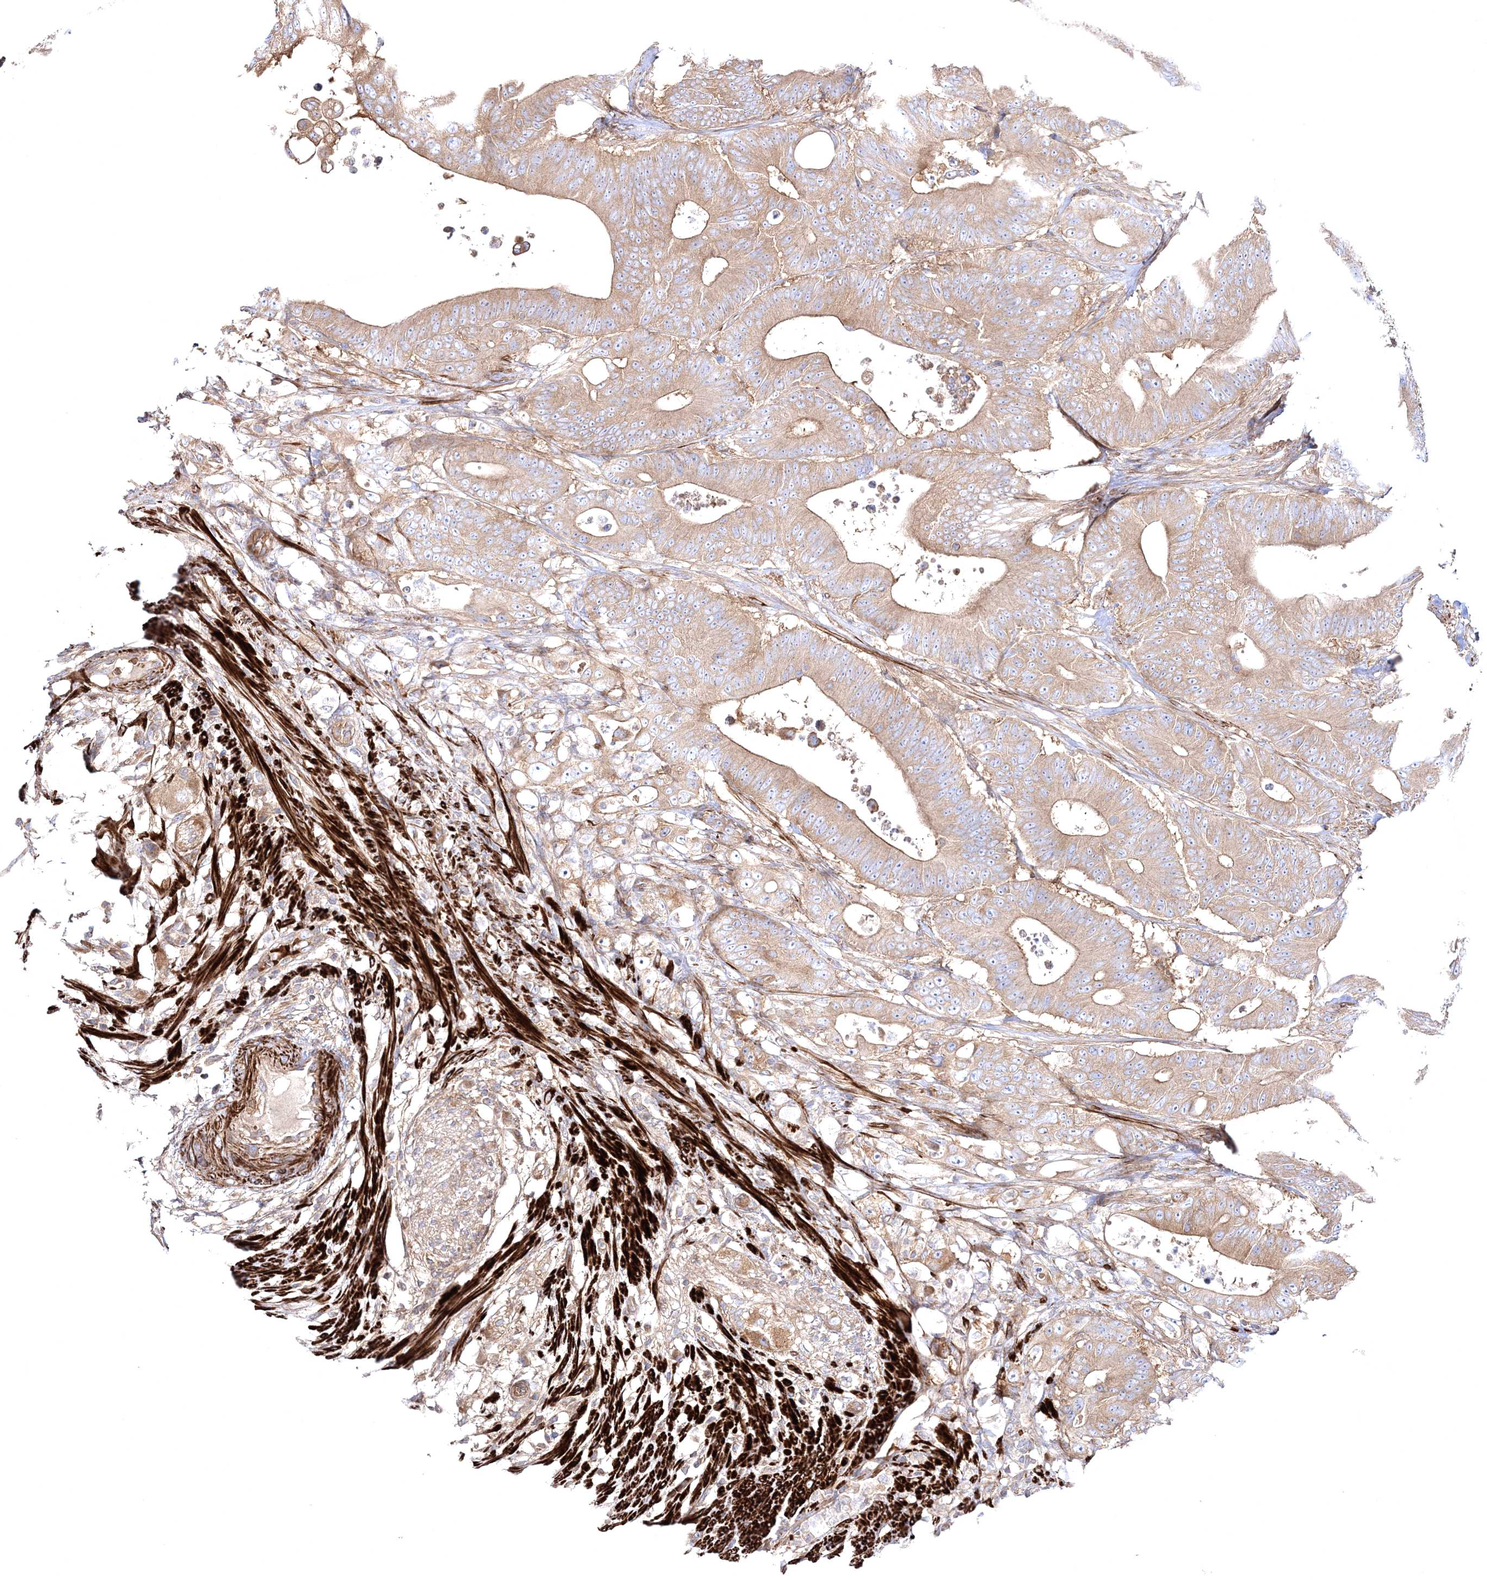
{"staining": {"intensity": "weak", "quantity": ">75%", "location": "cytoplasmic/membranous"}, "tissue": "colorectal cancer", "cell_type": "Tumor cells", "image_type": "cancer", "snomed": [{"axis": "morphology", "description": "Adenocarcinoma, NOS"}, {"axis": "topography", "description": "Colon"}], "caption": "Immunohistochemistry (IHC) (DAB (3,3'-diaminobenzidine)) staining of human adenocarcinoma (colorectal) shows weak cytoplasmic/membranous protein expression in about >75% of tumor cells. The staining was performed using DAB (3,3'-diaminobenzidine) to visualize the protein expression in brown, while the nuclei were stained in blue with hematoxylin (Magnification: 20x).", "gene": "ZSWIM6", "patient": {"sex": "male", "age": 83}}